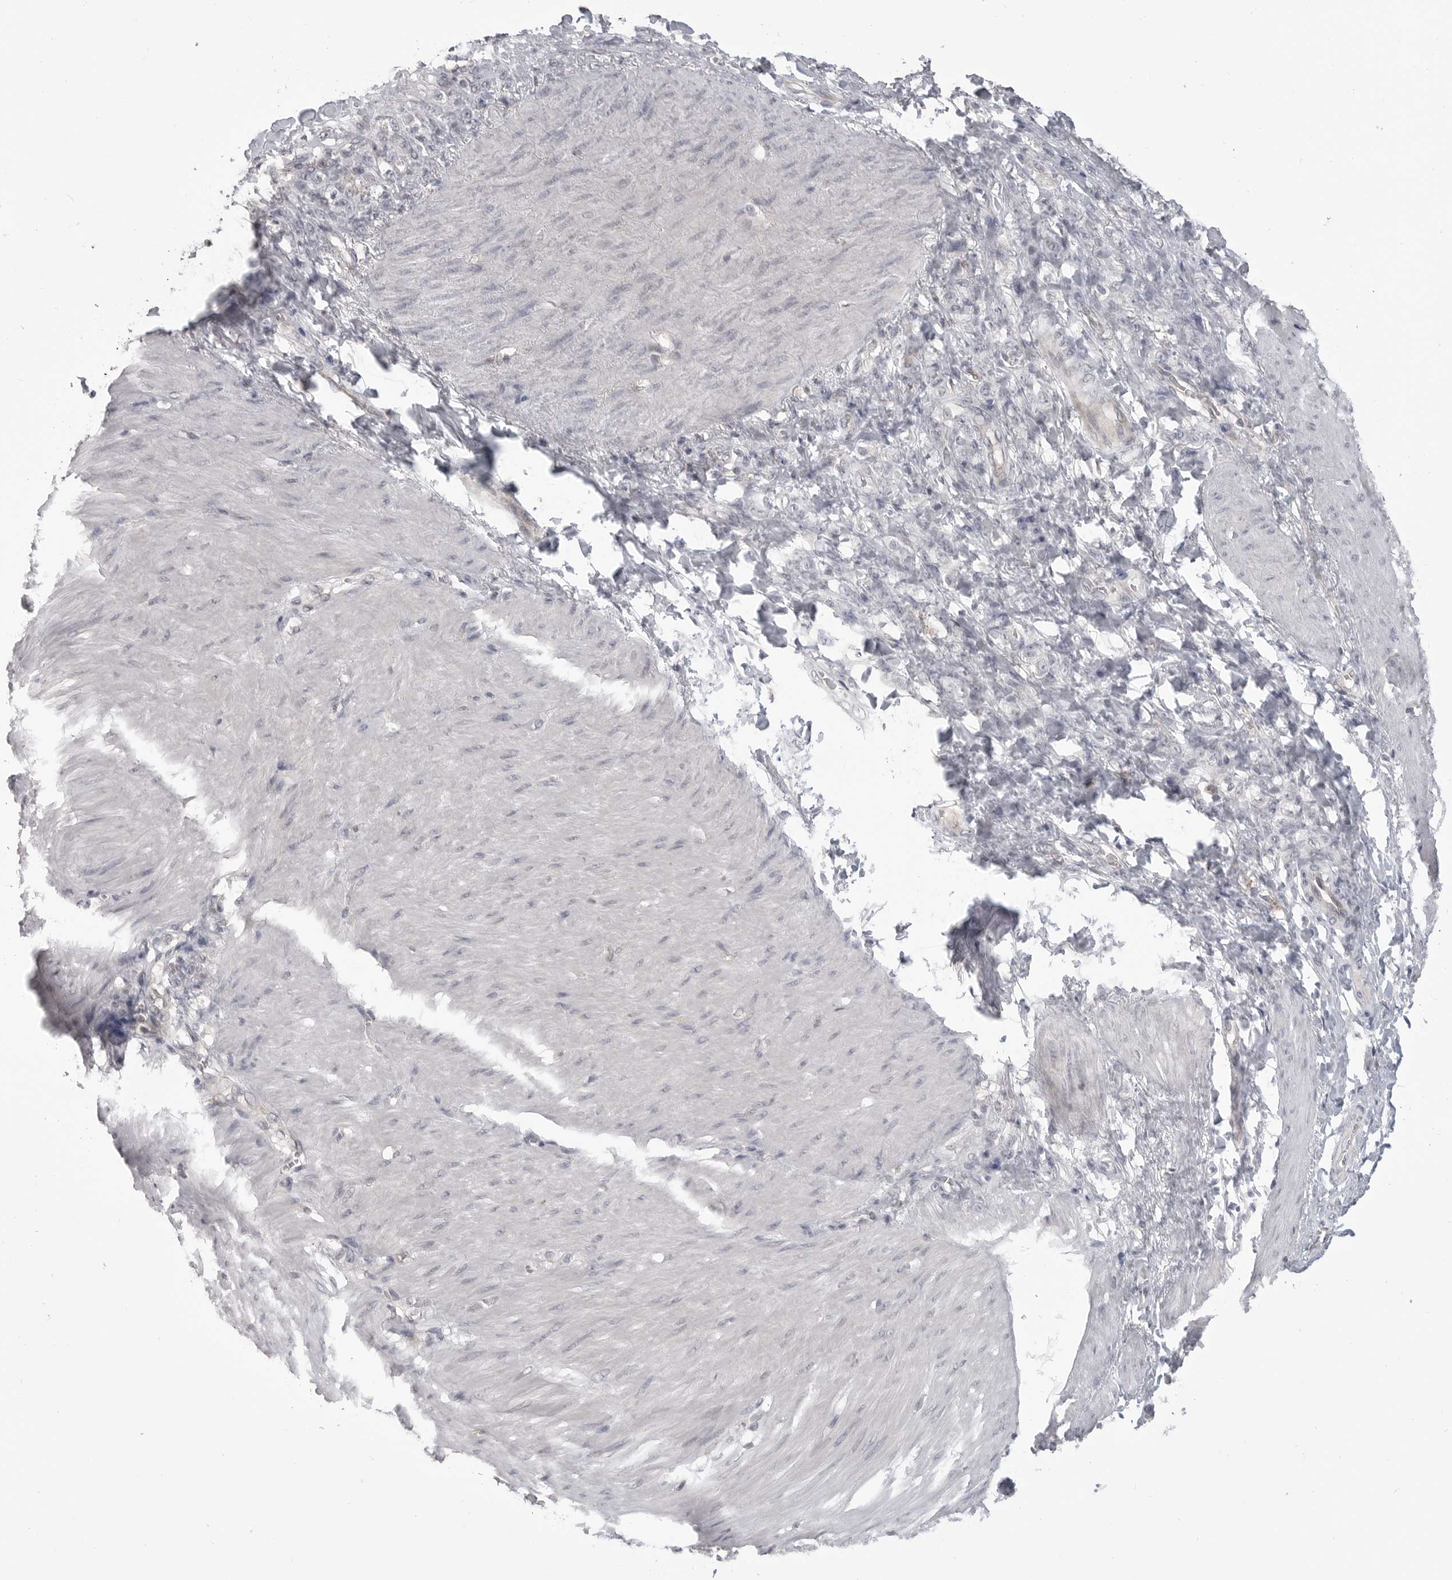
{"staining": {"intensity": "negative", "quantity": "none", "location": "none"}, "tissue": "stomach cancer", "cell_type": "Tumor cells", "image_type": "cancer", "snomed": [{"axis": "morphology", "description": "Normal tissue, NOS"}, {"axis": "morphology", "description": "Adenocarcinoma, NOS"}, {"axis": "topography", "description": "Stomach"}], "caption": "A high-resolution histopathology image shows IHC staining of adenocarcinoma (stomach), which displays no significant staining in tumor cells.", "gene": "IFNGR1", "patient": {"sex": "male", "age": 82}}